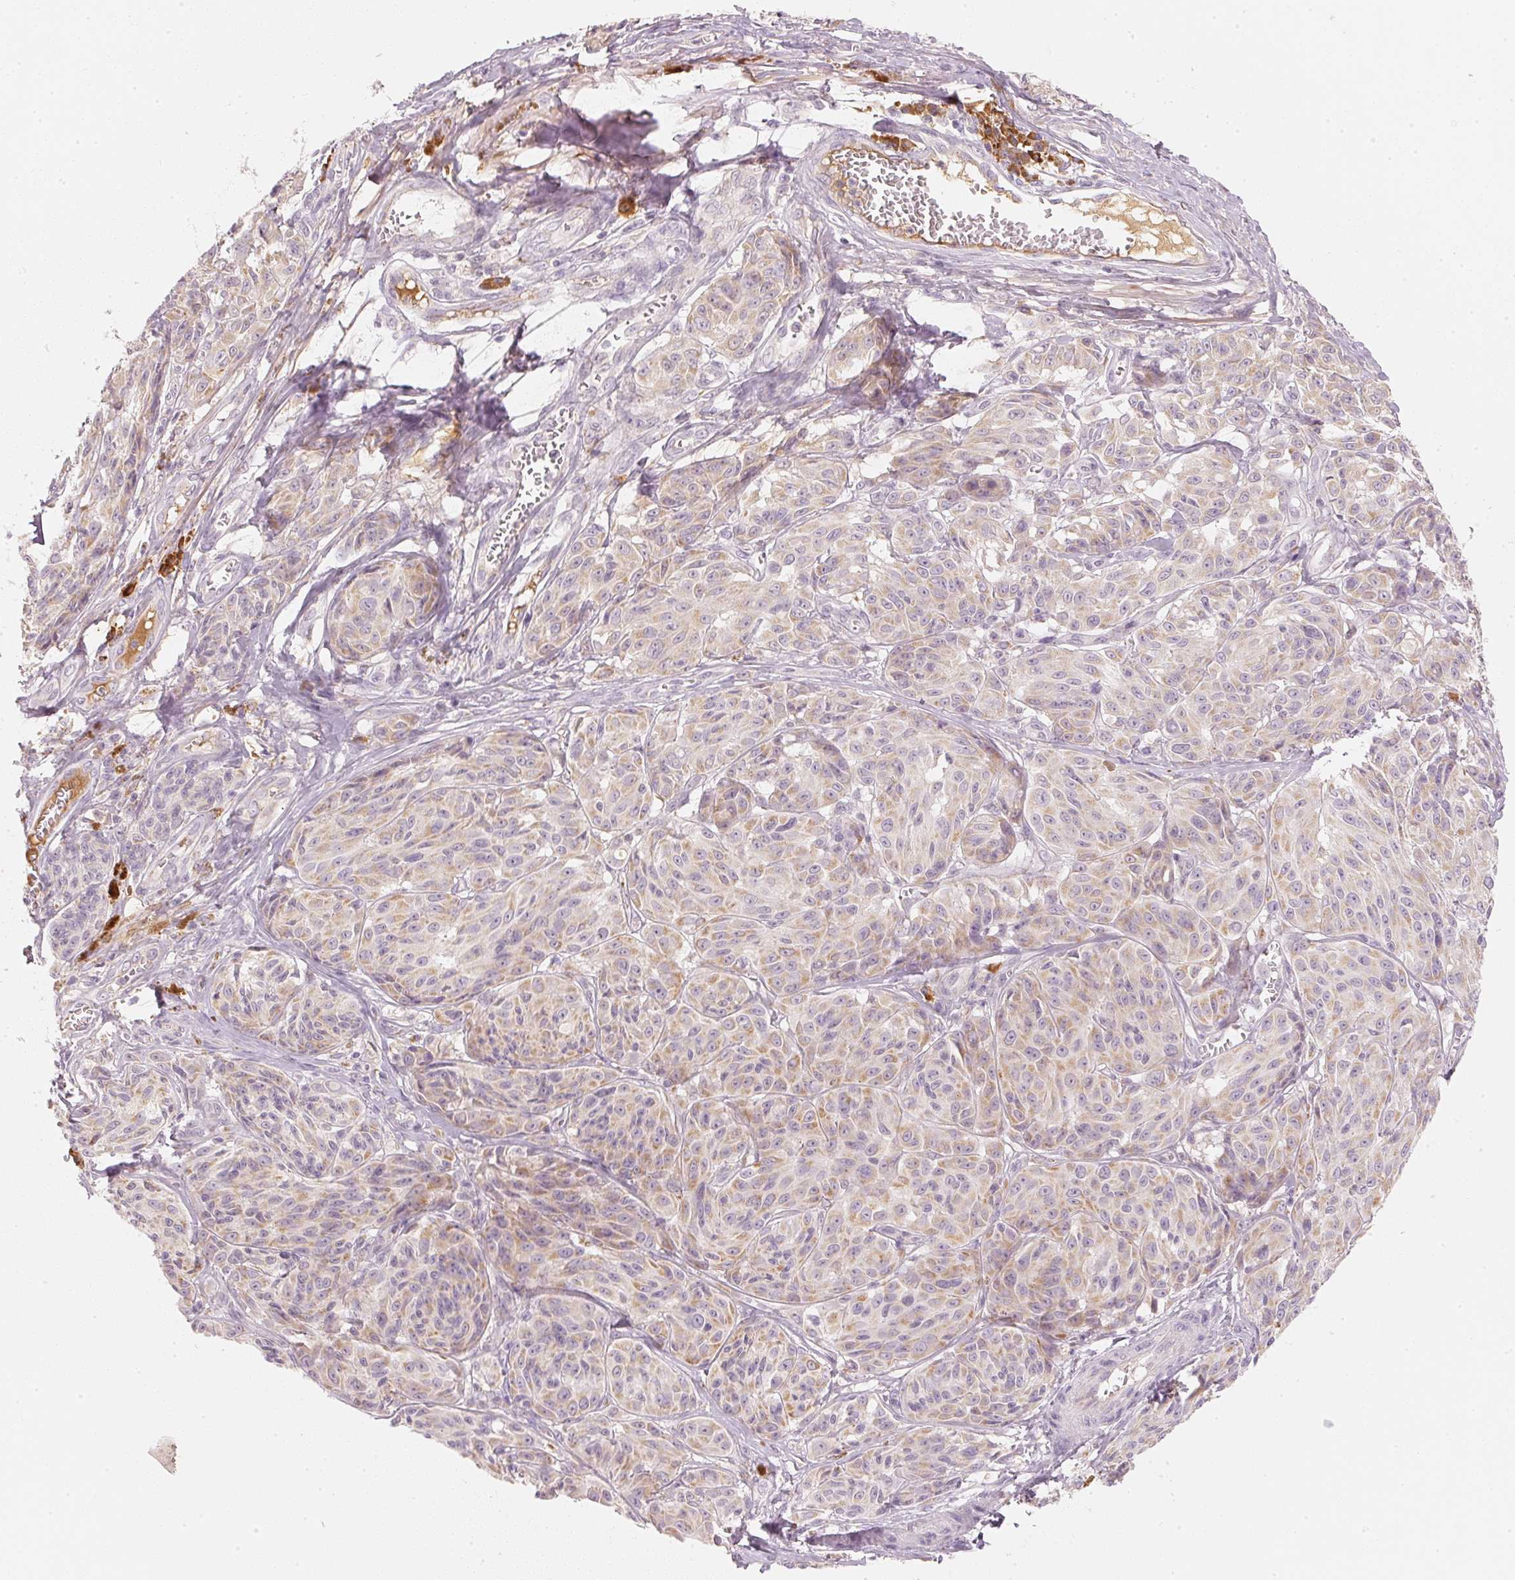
{"staining": {"intensity": "weak", "quantity": ">75%", "location": "cytoplasmic/membranous"}, "tissue": "melanoma", "cell_type": "Tumor cells", "image_type": "cancer", "snomed": [{"axis": "morphology", "description": "Malignant melanoma, NOS"}, {"axis": "topography", "description": "Skin"}], "caption": "Human melanoma stained with a protein marker shows weak staining in tumor cells.", "gene": "RMDN2", "patient": {"sex": "male", "age": 91}}